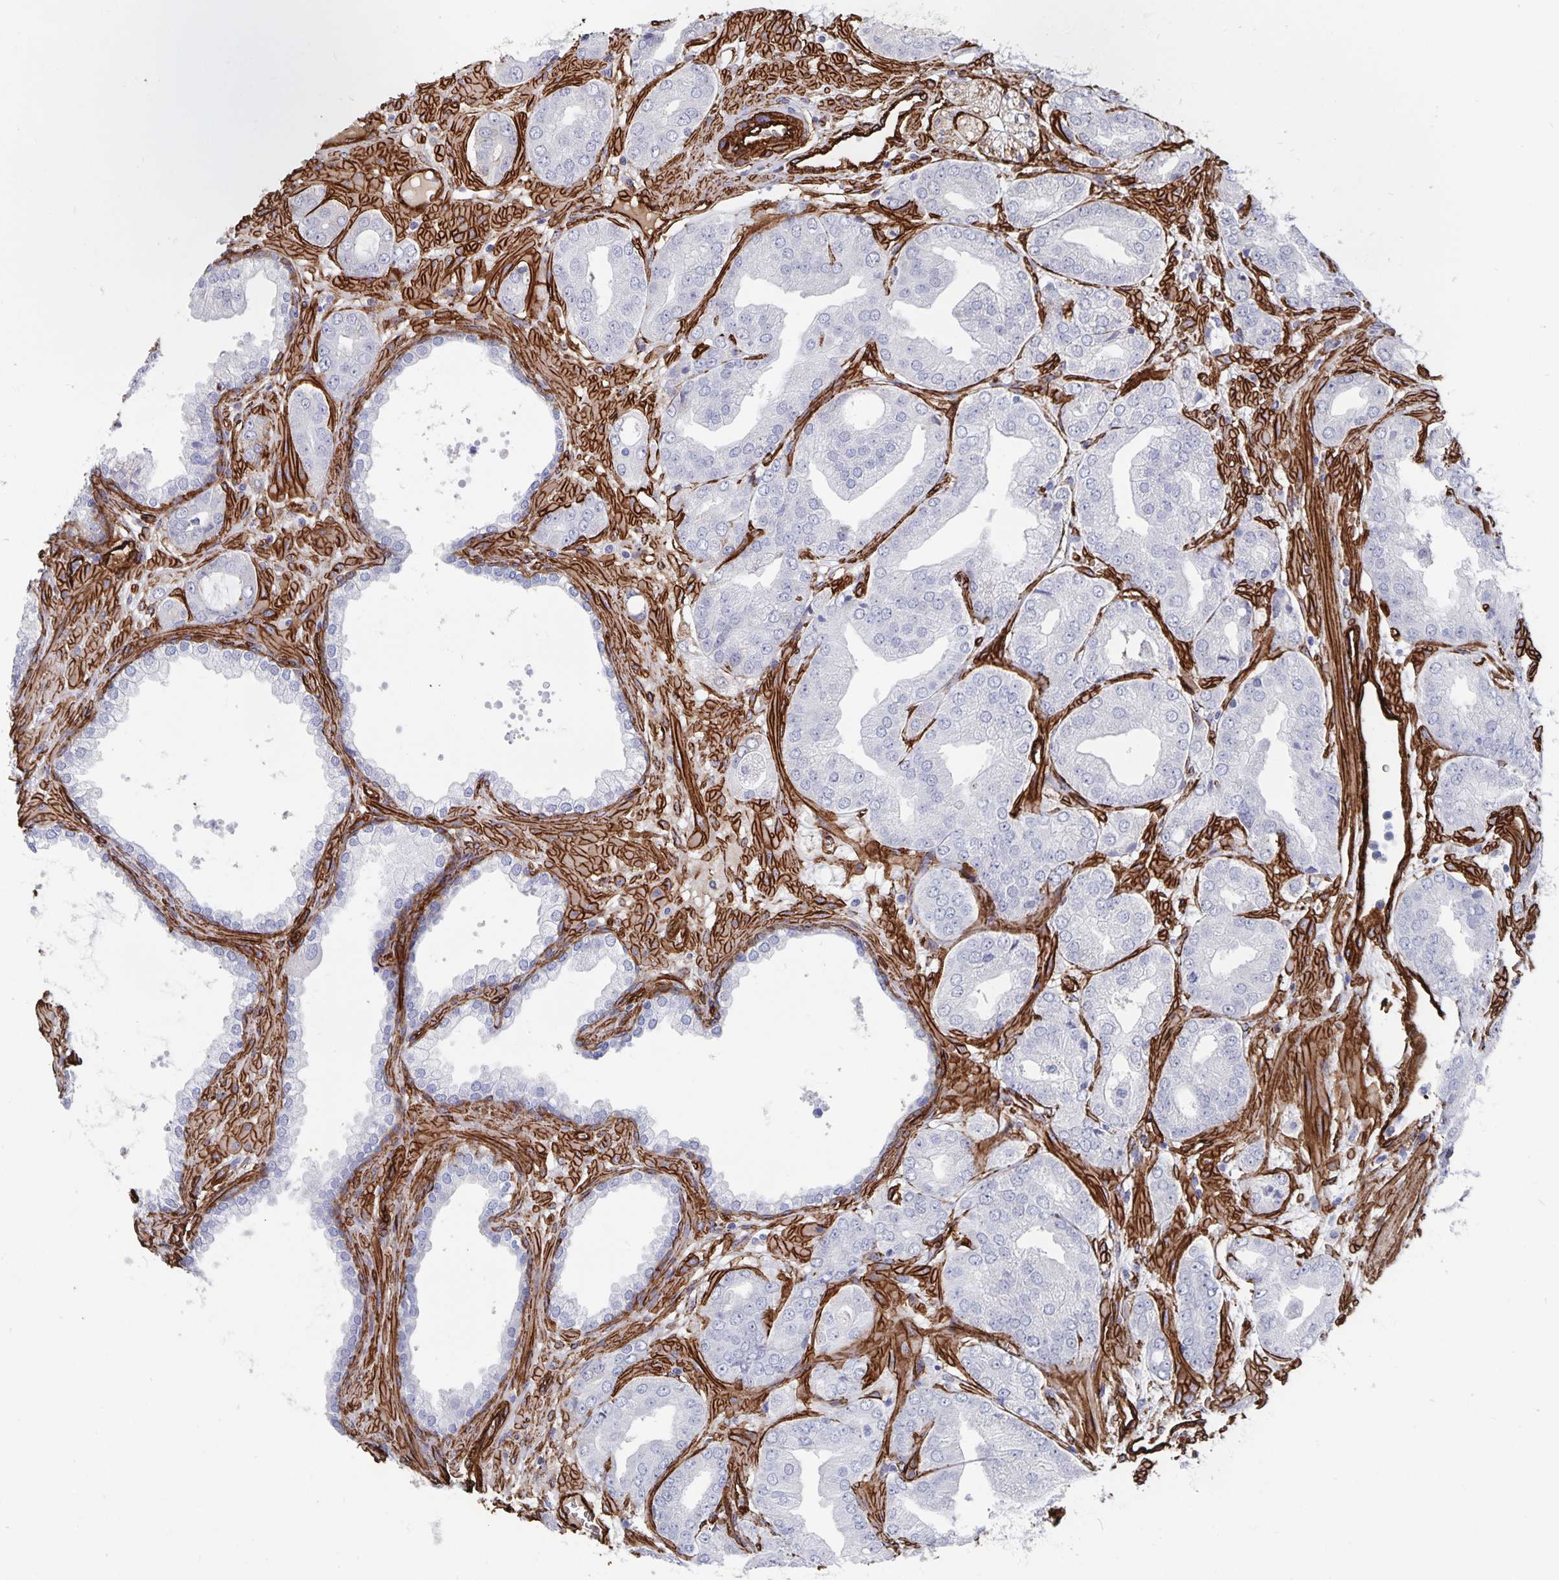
{"staining": {"intensity": "negative", "quantity": "none", "location": "none"}, "tissue": "prostate cancer", "cell_type": "Tumor cells", "image_type": "cancer", "snomed": [{"axis": "morphology", "description": "Adenocarcinoma, Low grade"}, {"axis": "topography", "description": "Prostate"}], "caption": "High magnification brightfield microscopy of low-grade adenocarcinoma (prostate) stained with DAB (brown) and counterstained with hematoxylin (blue): tumor cells show no significant expression.", "gene": "DCHS2", "patient": {"sex": "male", "age": 60}}